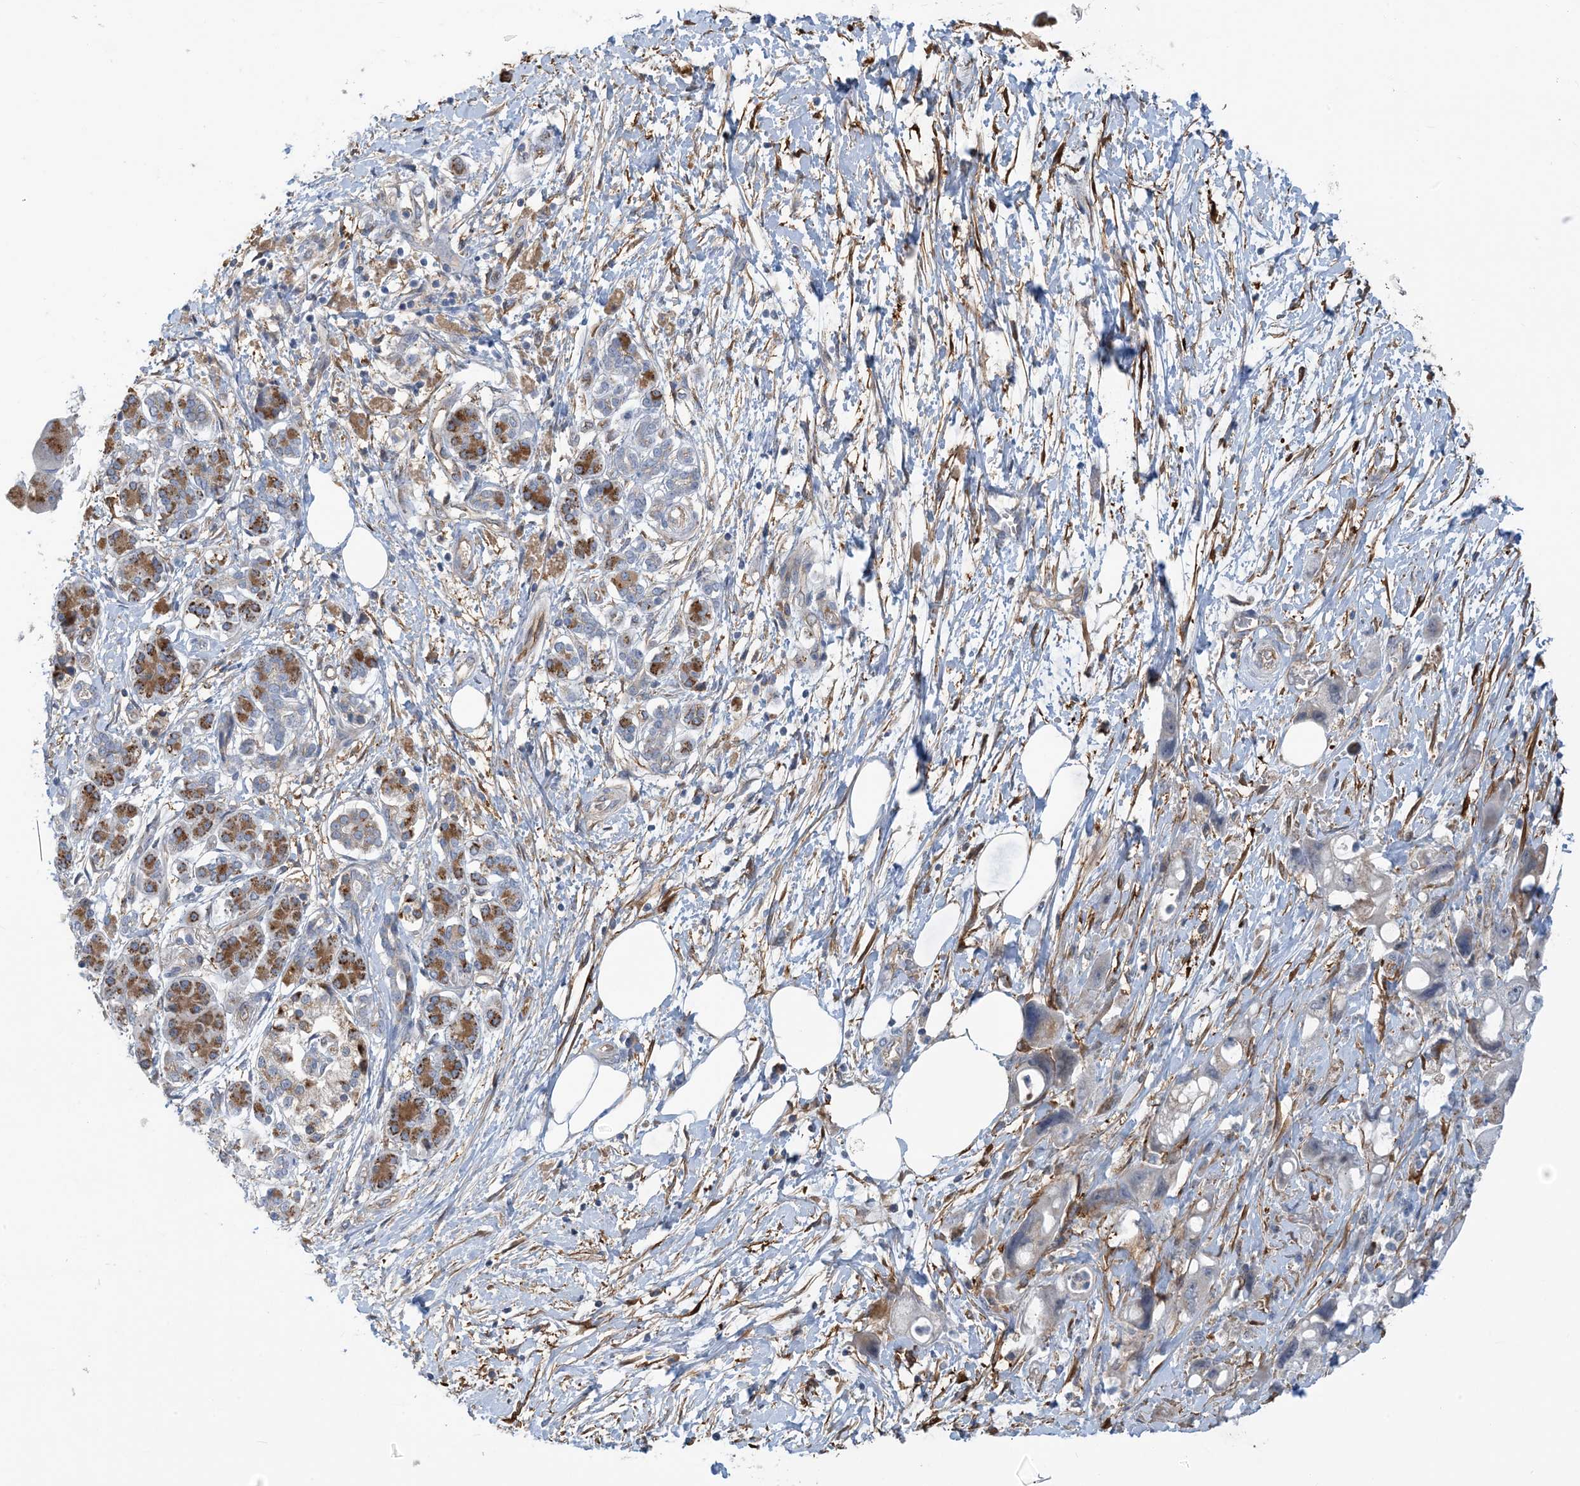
{"staining": {"intensity": "weak", "quantity": "<25%", "location": "cytoplasmic/membranous"}, "tissue": "pancreatic cancer", "cell_type": "Tumor cells", "image_type": "cancer", "snomed": [{"axis": "morphology", "description": "Normal tissue, NOS"}, {"axis": "morphology", "description": "Adenocarcinoma, NOS"}, {"axis": "topography", "description": "Pancreas"}], "caption": "IHC image of neoplastic tissue: pancreatic cancer (adenocarcinoma) stained with DAB (3,3'-diaminobenzidine) reveals no significant protein expression in tumor cells.", "gene": "EIF2A", "patient": {"sex": "female", "age": 68}}